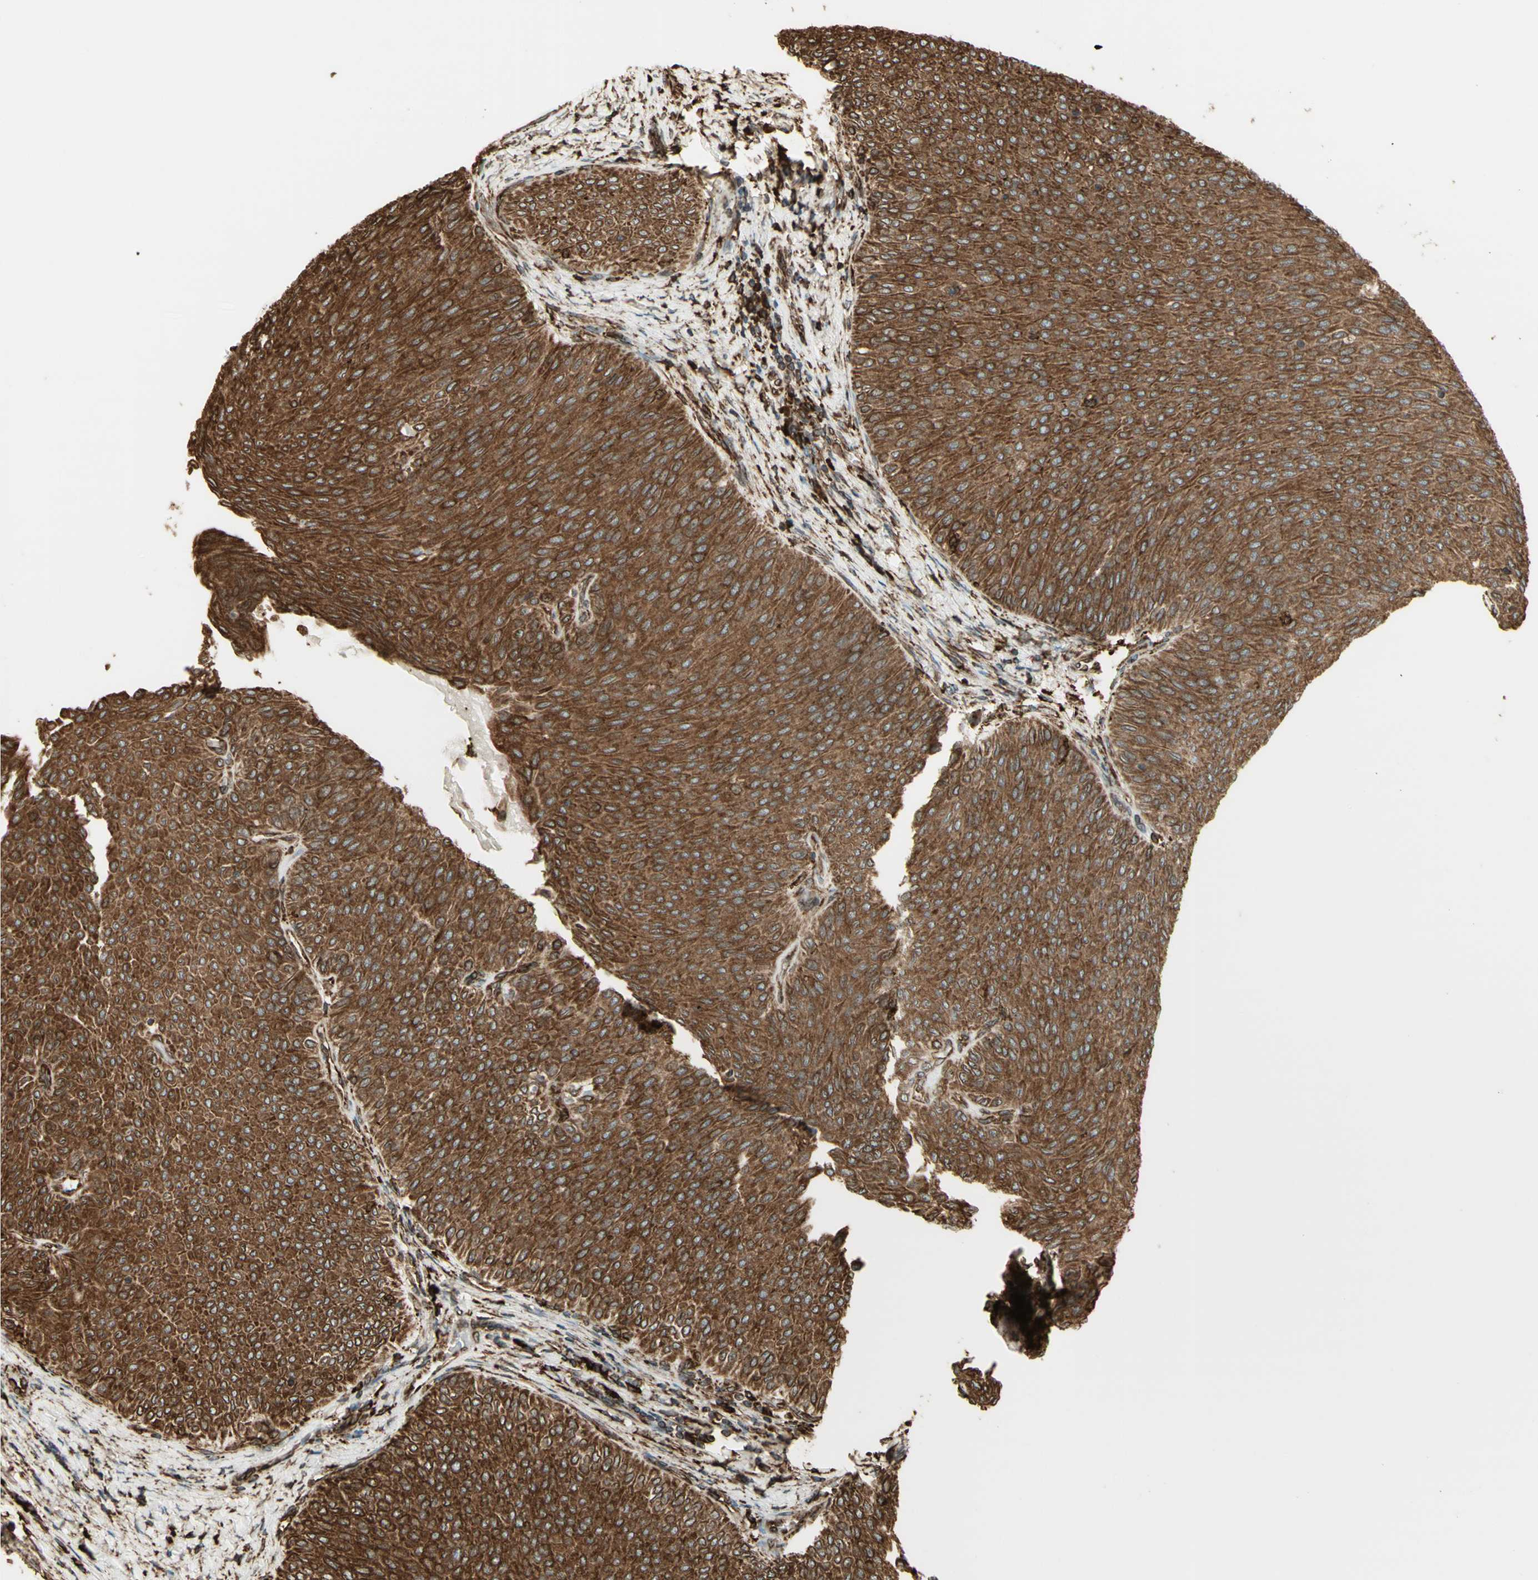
{"staining": {"intensity": "moderate", "quantity": ">75%", "location": "cytoplasmic/membranous"}, "tissue": "urothelial cancer", "cell_type": "Tumor cells", "image_type": "cancer", "snomed": [{"axis": "morphology", "description": "Urothelial carcinoma, Low grade"}, {"axis": "topography", "description": "Urinary bladder"}], "caption": "Immunohistochemistry (IHC) histopathology image of neoplastic tissue: human urothelial carcinoma (low-grade) stained using IHC exhibits medium levels of moderate protein expression localized specifically in the cytoplasmic/membranous of tumor cells, appearing as a cytoplasmic/membranous brown color.", "gene": "CANX", "patient": {"sex": "male", "age": 78}}